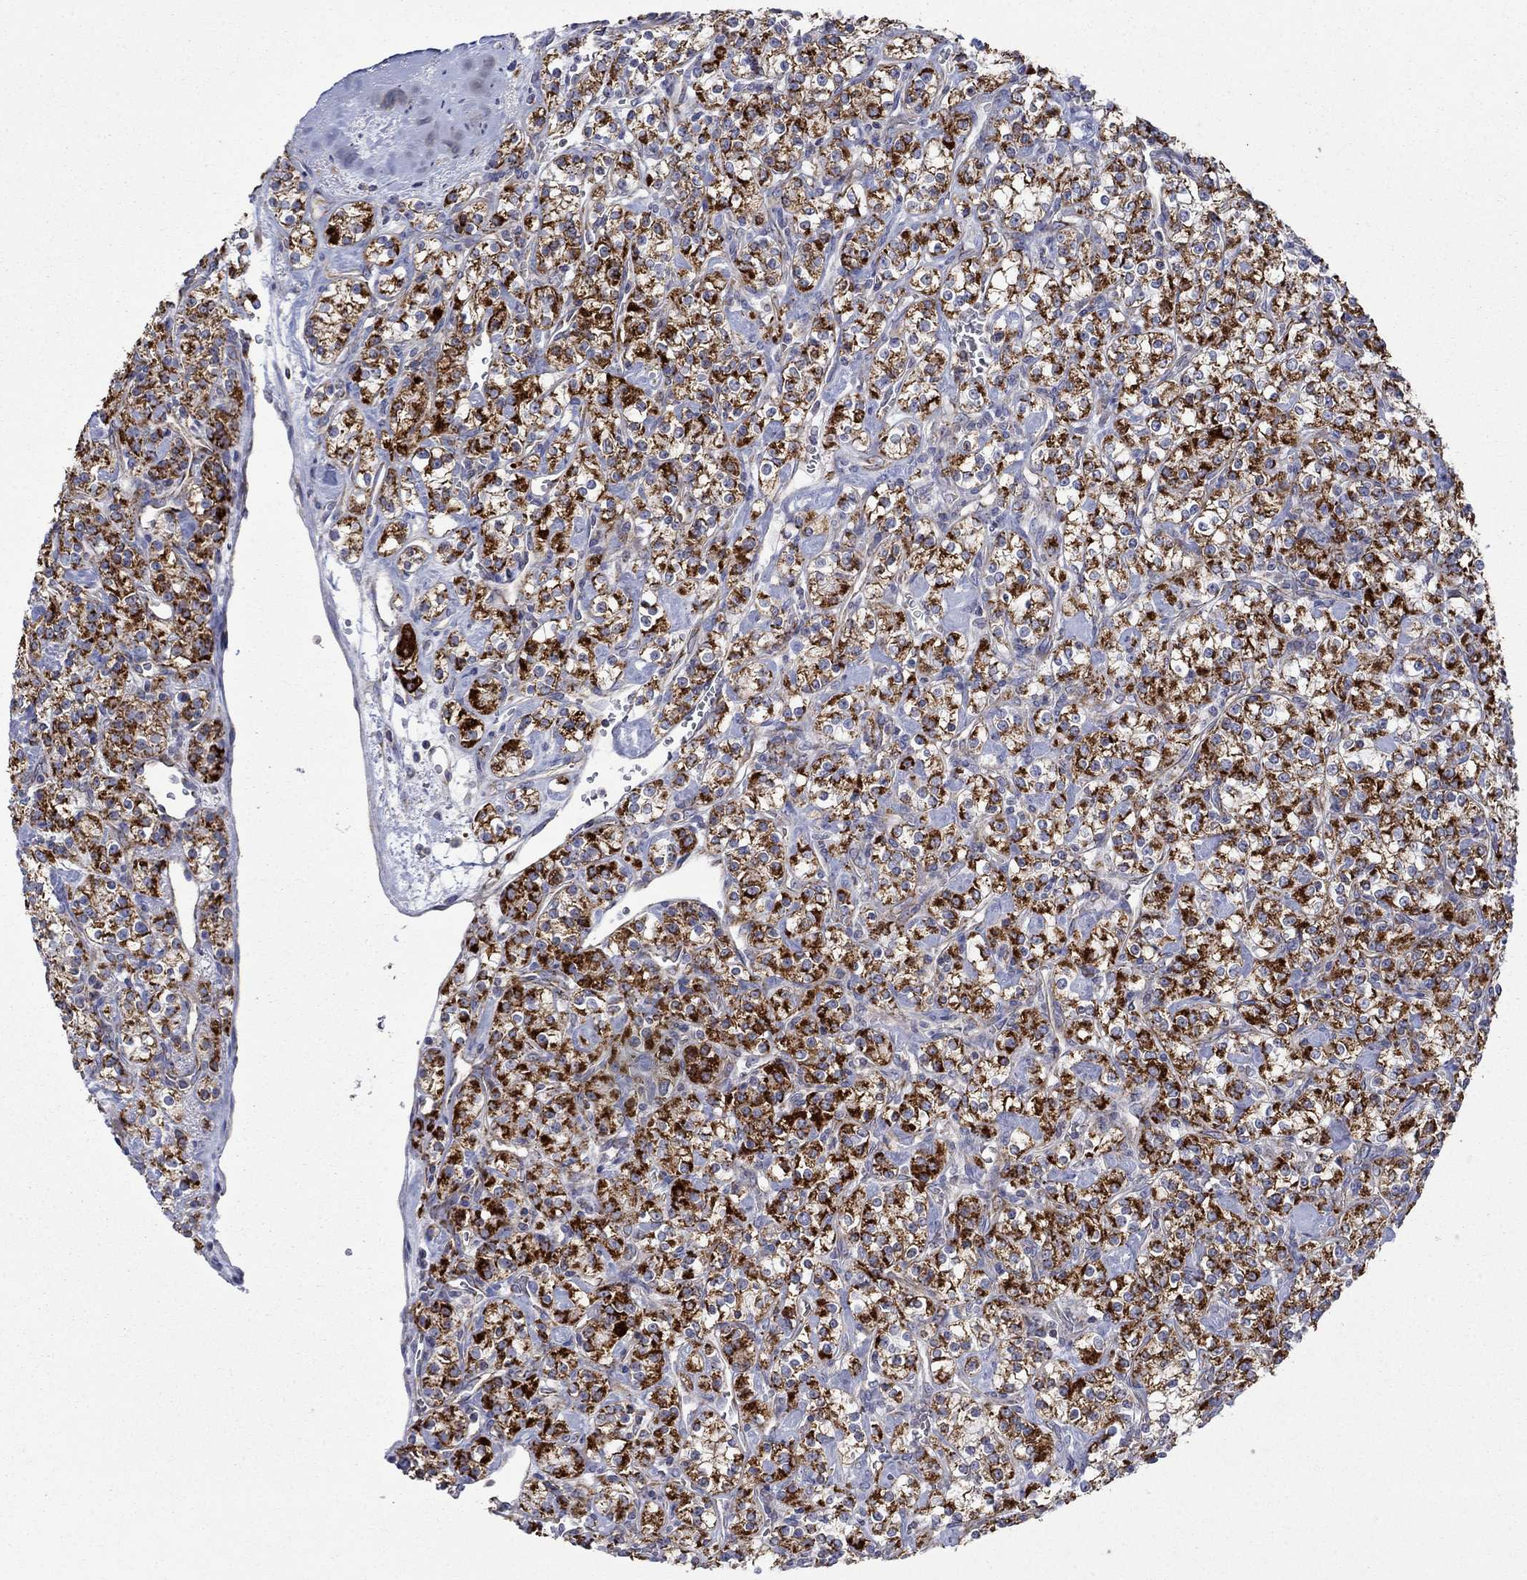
{"staining": {"intensity": "strong", "quantity": ">75%", "location": "cytoplasmic/membranous"}, "tissue": "renal cancer", "cell_type": "Tumor cells", "image_type": "cancer", "snomed": [{"axis": "morphology", "description": "Adenocarcinoma, NOS"}, {"axis": "topography", "description": "Kidney"}], "caption": "A brown stain highlights strong cytoplasmic/membranous expression of a protein in renal cancer (adenocarcinoma) tumor cells. The staining is performed using DAB brown chromogen to label protein expression. The nuclei are counter-stained blue using hematoxylin.", "gene": "CISD1", "patient": {"sex": "male", "age": 77}}